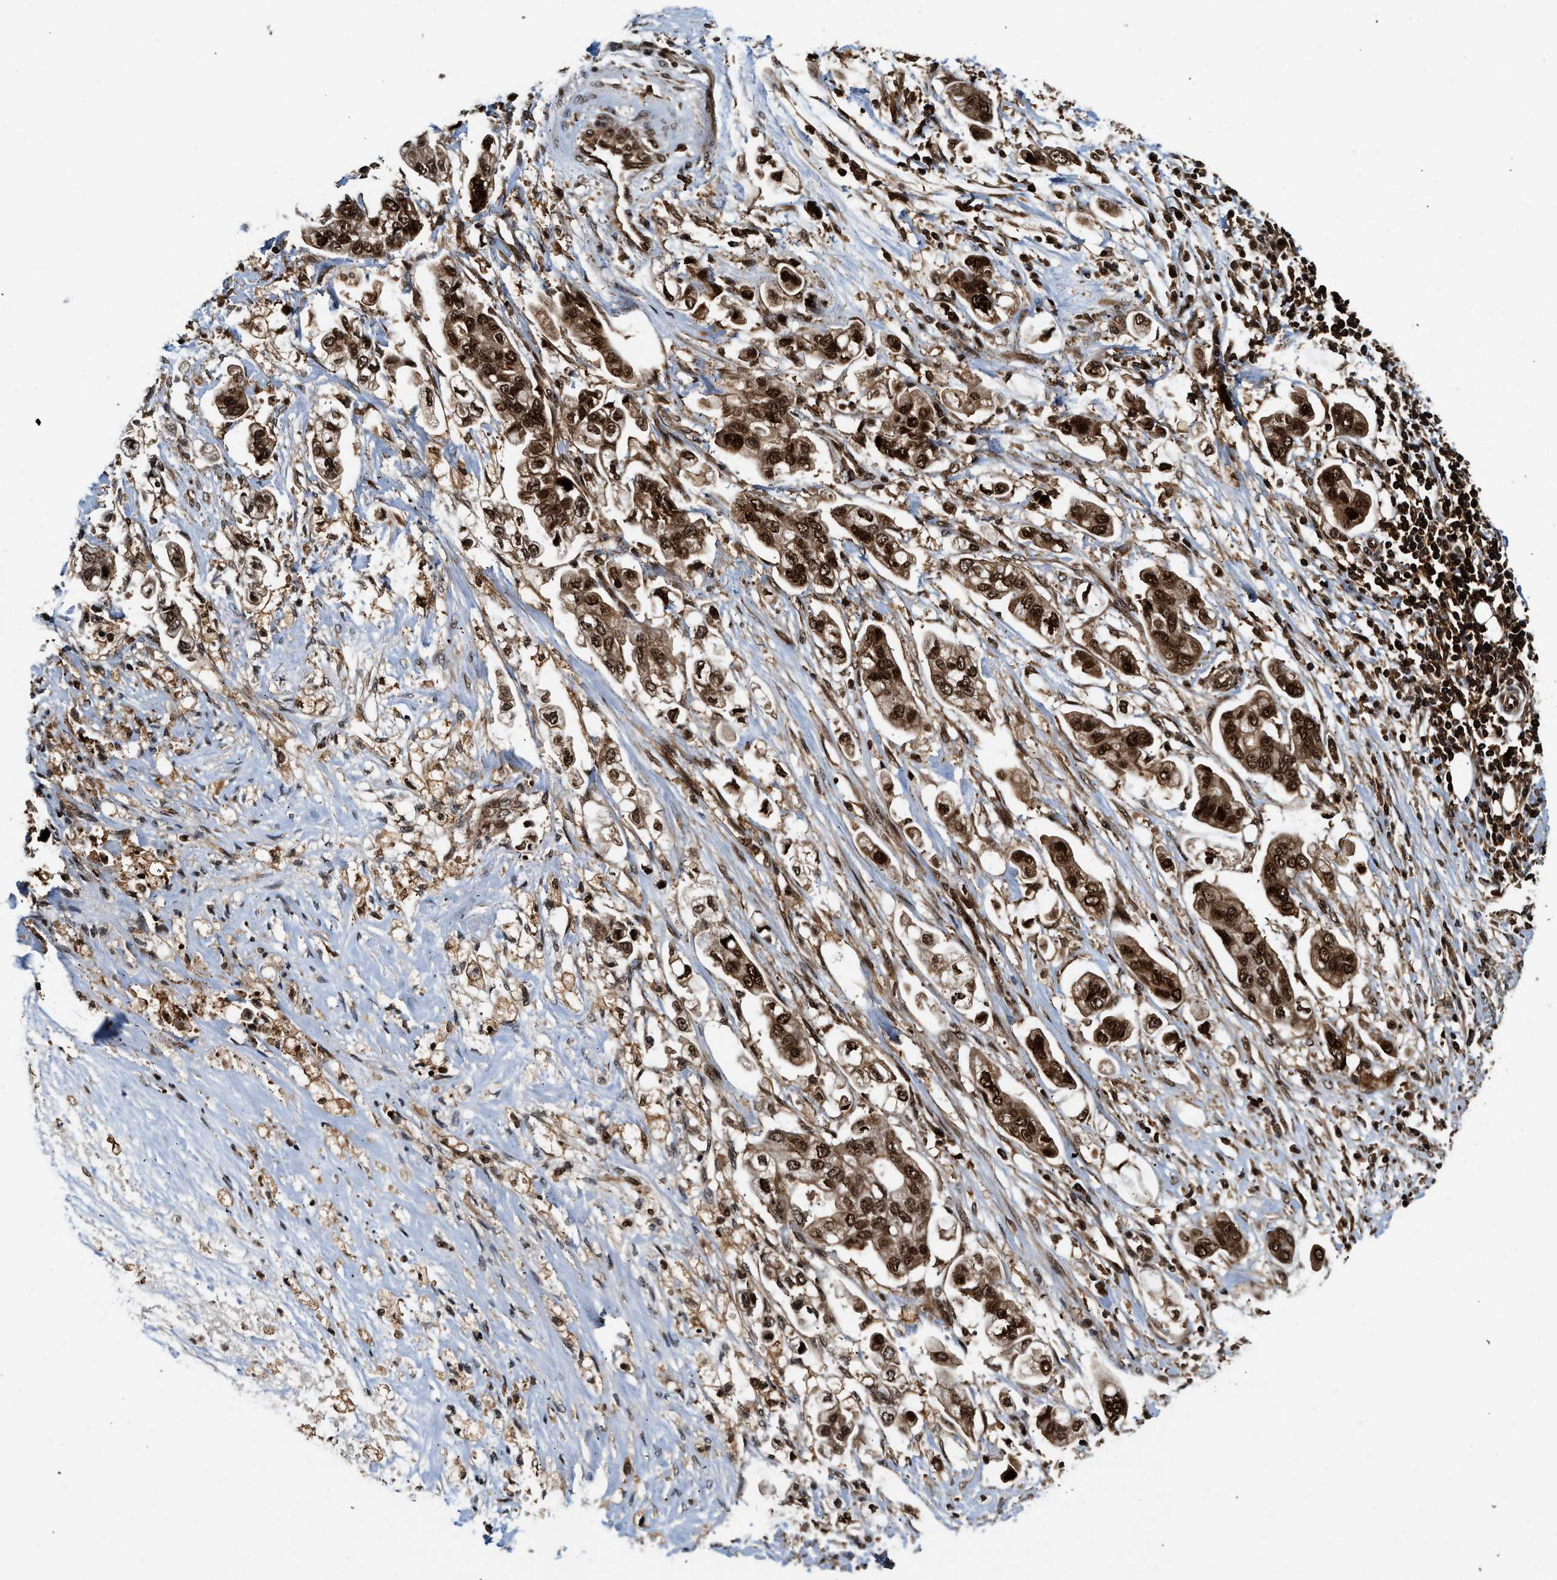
{"staining": {"intensity": "strong", "quantity": ">75%", "location": "cytoplasmic/membranous,nuclear"}, "tissue": "stomach cancer", "cell_type": "Tumor cells", "image_type": "cancer", "snomed": [{"axis": "morphology", "description": "Adenocarcinoma, NOS"}, {"axis": "topography", "description": "Stomach"}], "caption": "Brown immunohistochemical staining in human adenocarcinoma (stomach) reveals strong cytoplasmic/membranous and nuclear staining in approximately >75% of tumor cells.", "gene": "MDM2", "patient": {"sex": "male", "age": 62}}